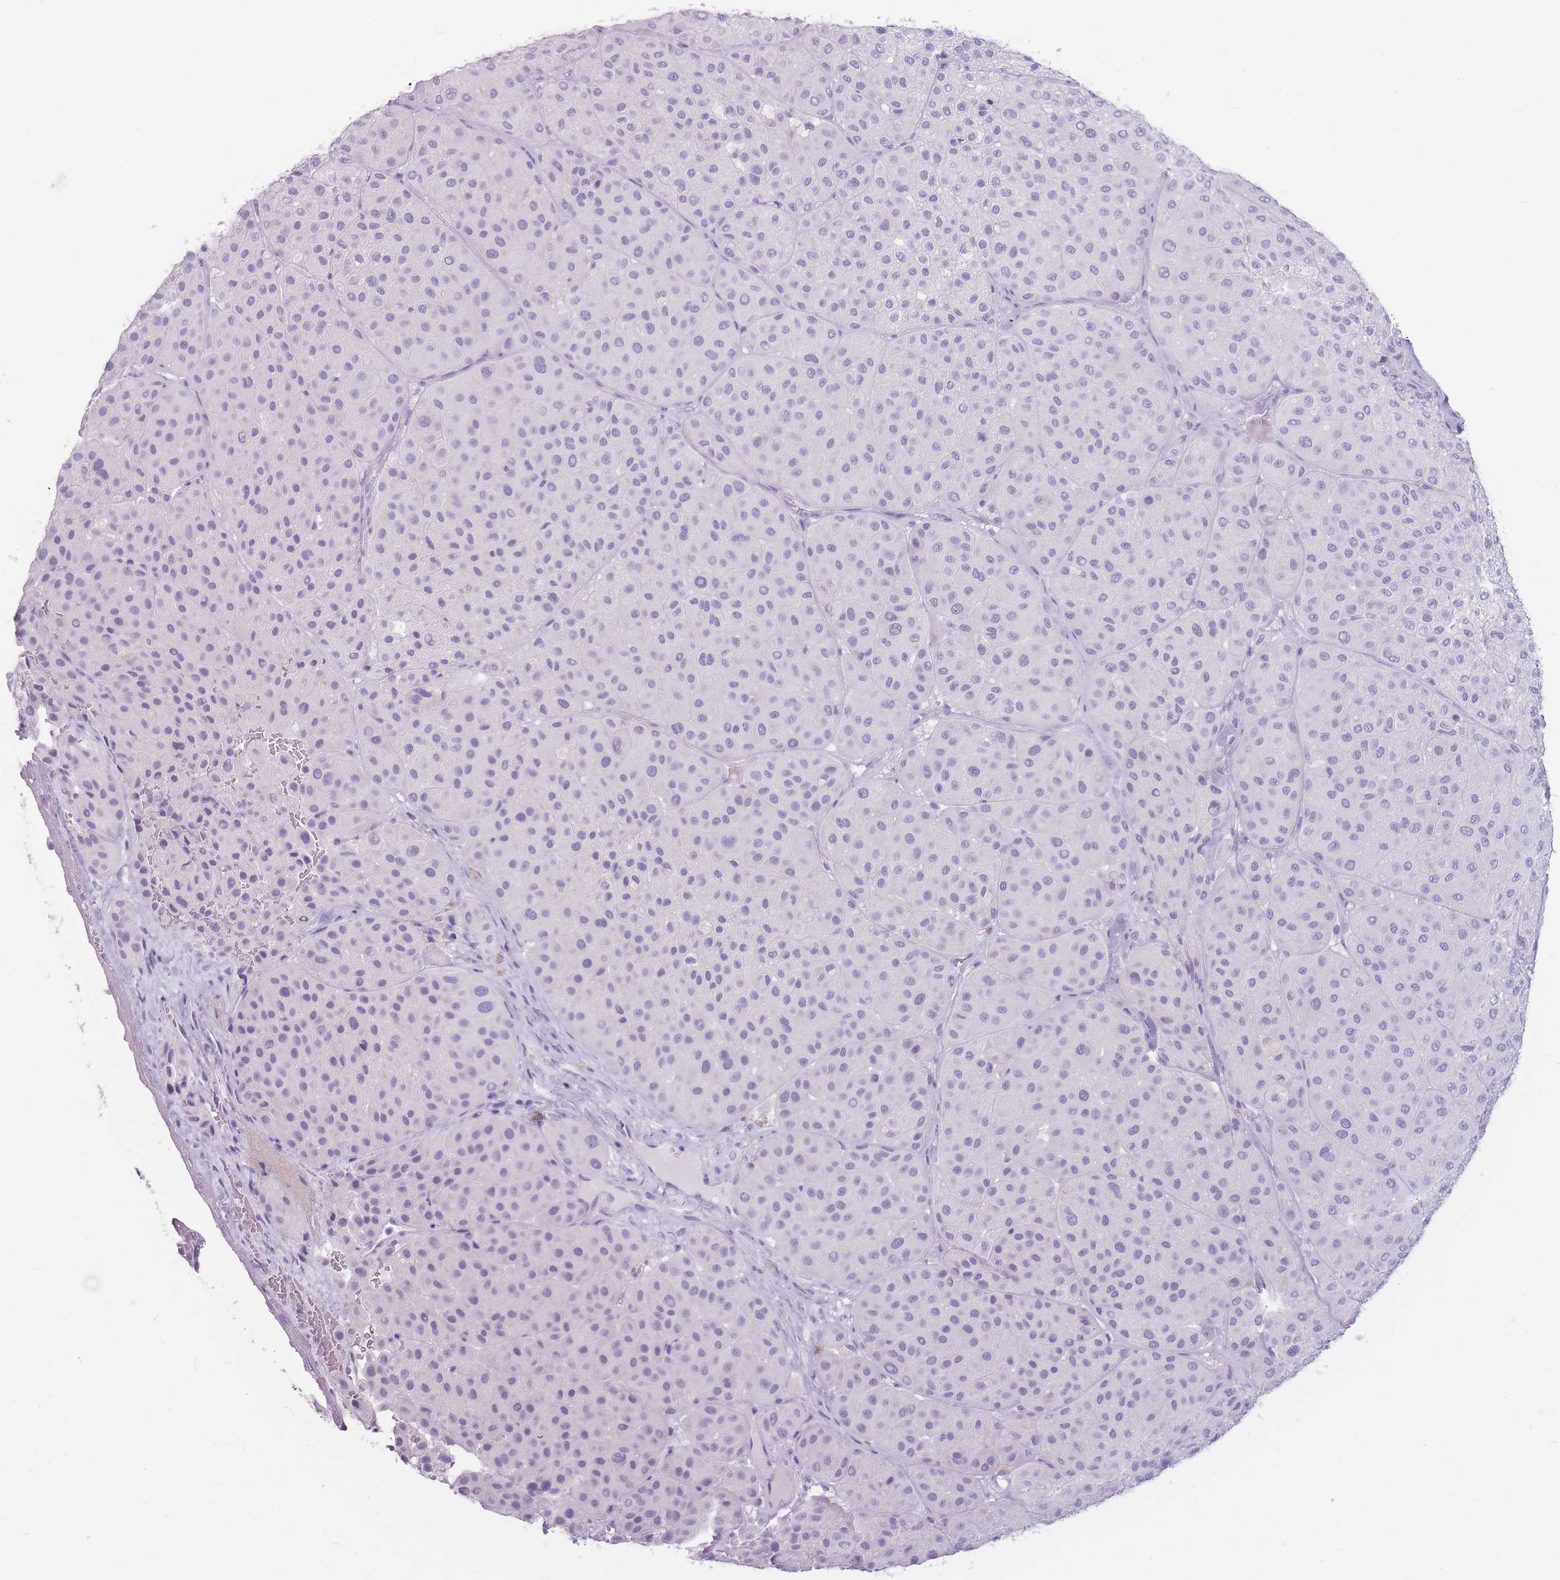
{"staining": {"intensity": "negative", "quantity": "none", "location": "none"}, "tissue": "melanoma", "cell_type": "Tumor cells", "image_type": "cancer", "snomed": [{"axis": "morphology", "description": "Malignant melanoma, Metastatic site"}, {"axis": "topography", "description": "Smooth muscle"}], "caption": "High magnification brightfield microscopy of malignant melanoma (metastatic site) stained with DAB (3,3'-diaminobenzidine) (brown) and counterstained with hematoxylin (blue): tumor cells show no significant expression.", "gene": "CCNO", "patient": {"sex": "male", "age": 41}}